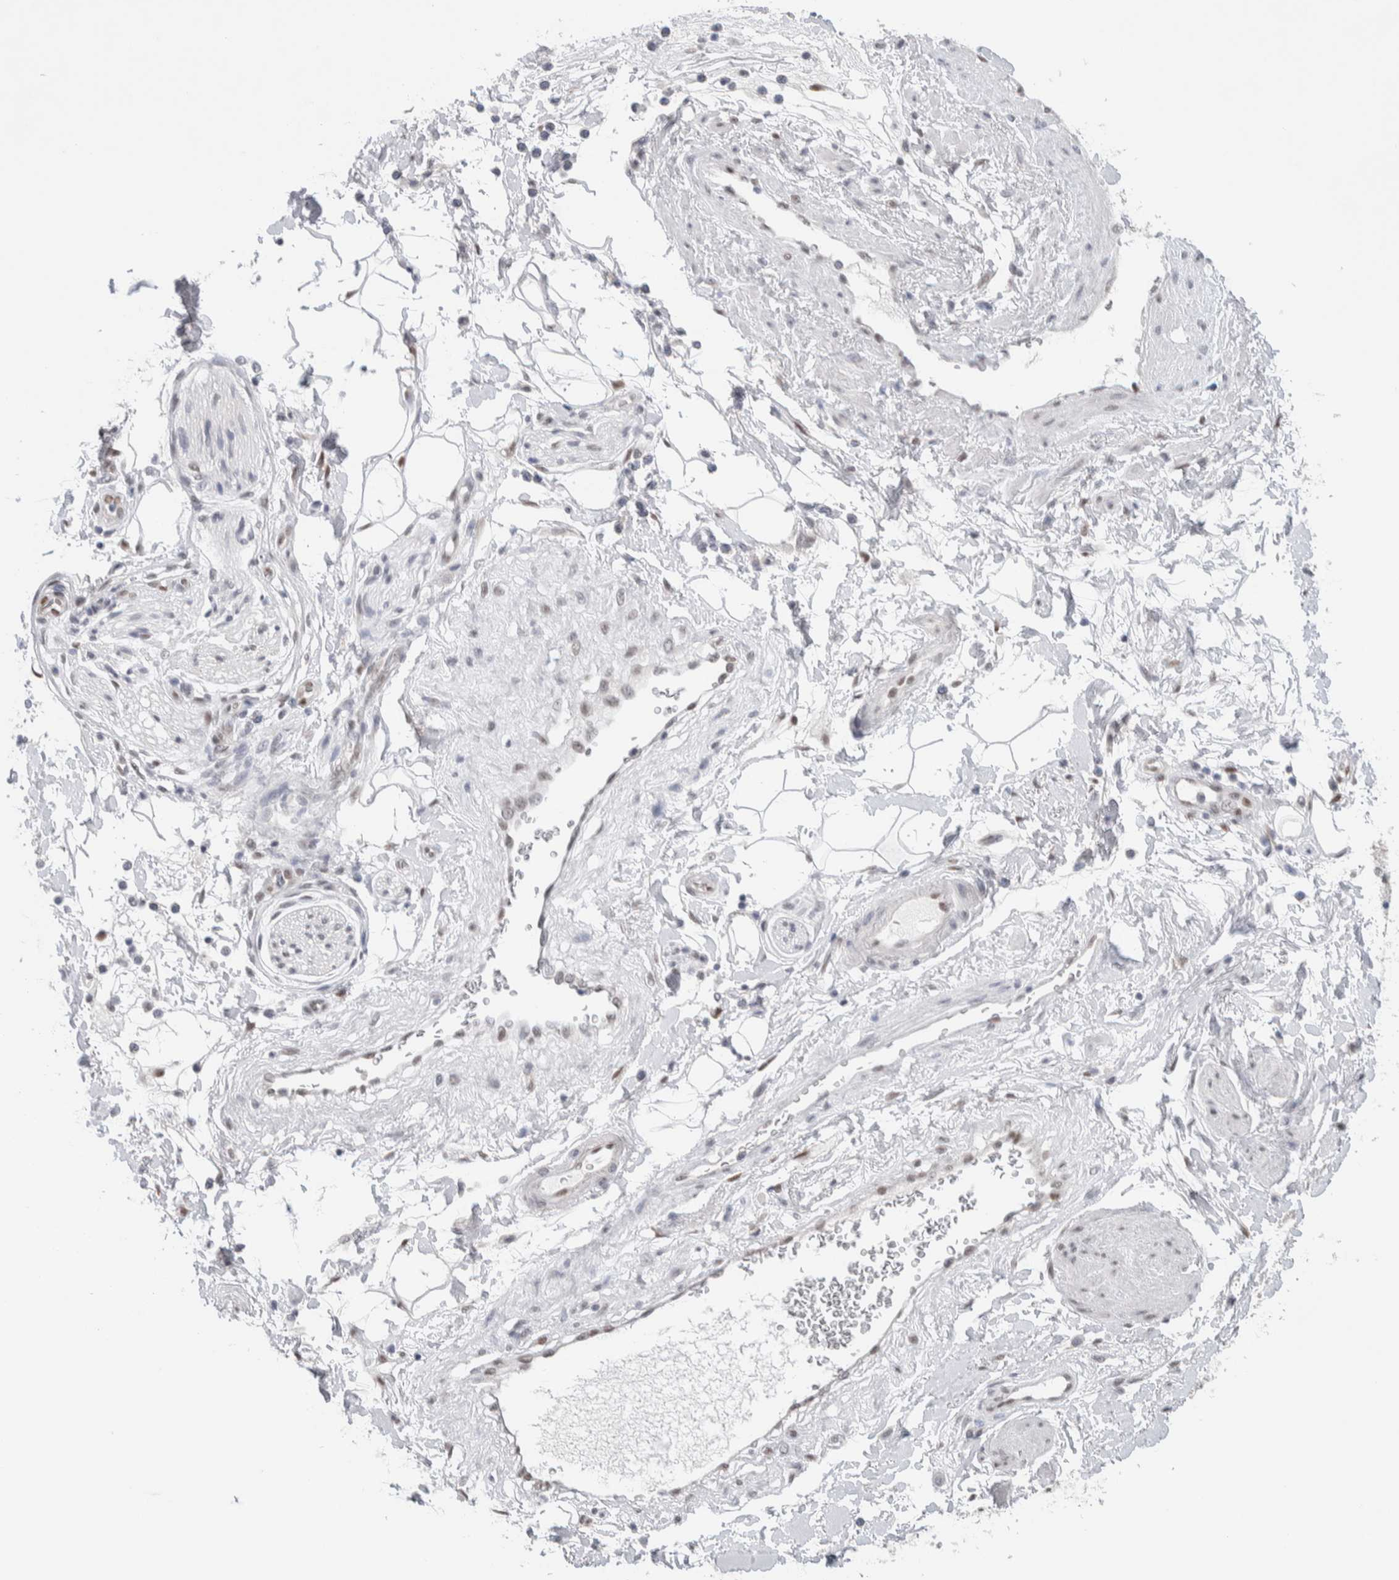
{"staining": {"intensity": "moderate", "quantity": ">75%", "location": "nuclear"}, "tissue": "adipose tissue", "cell_type": "Adipocytes", "image_type": "normal", "snomed": [{"axis": "morphology", "description": "Normal tissue, NOS"}, {"axis": "topography", "description": "Soft tissue"}, {"axis": "topography", "description": "Peripheral nerve tissue"}], "caption": "High-power microscopy captured an IHC photomicrograph of unremarkable adipose tissue, revealing moderate nuclear expression in approximately >75% of adipocytes. (DAB IHC with brightfield microscopy, high magnification).", "gene": "PRMT1", "patient": {"sex": "female", "age": 71}}